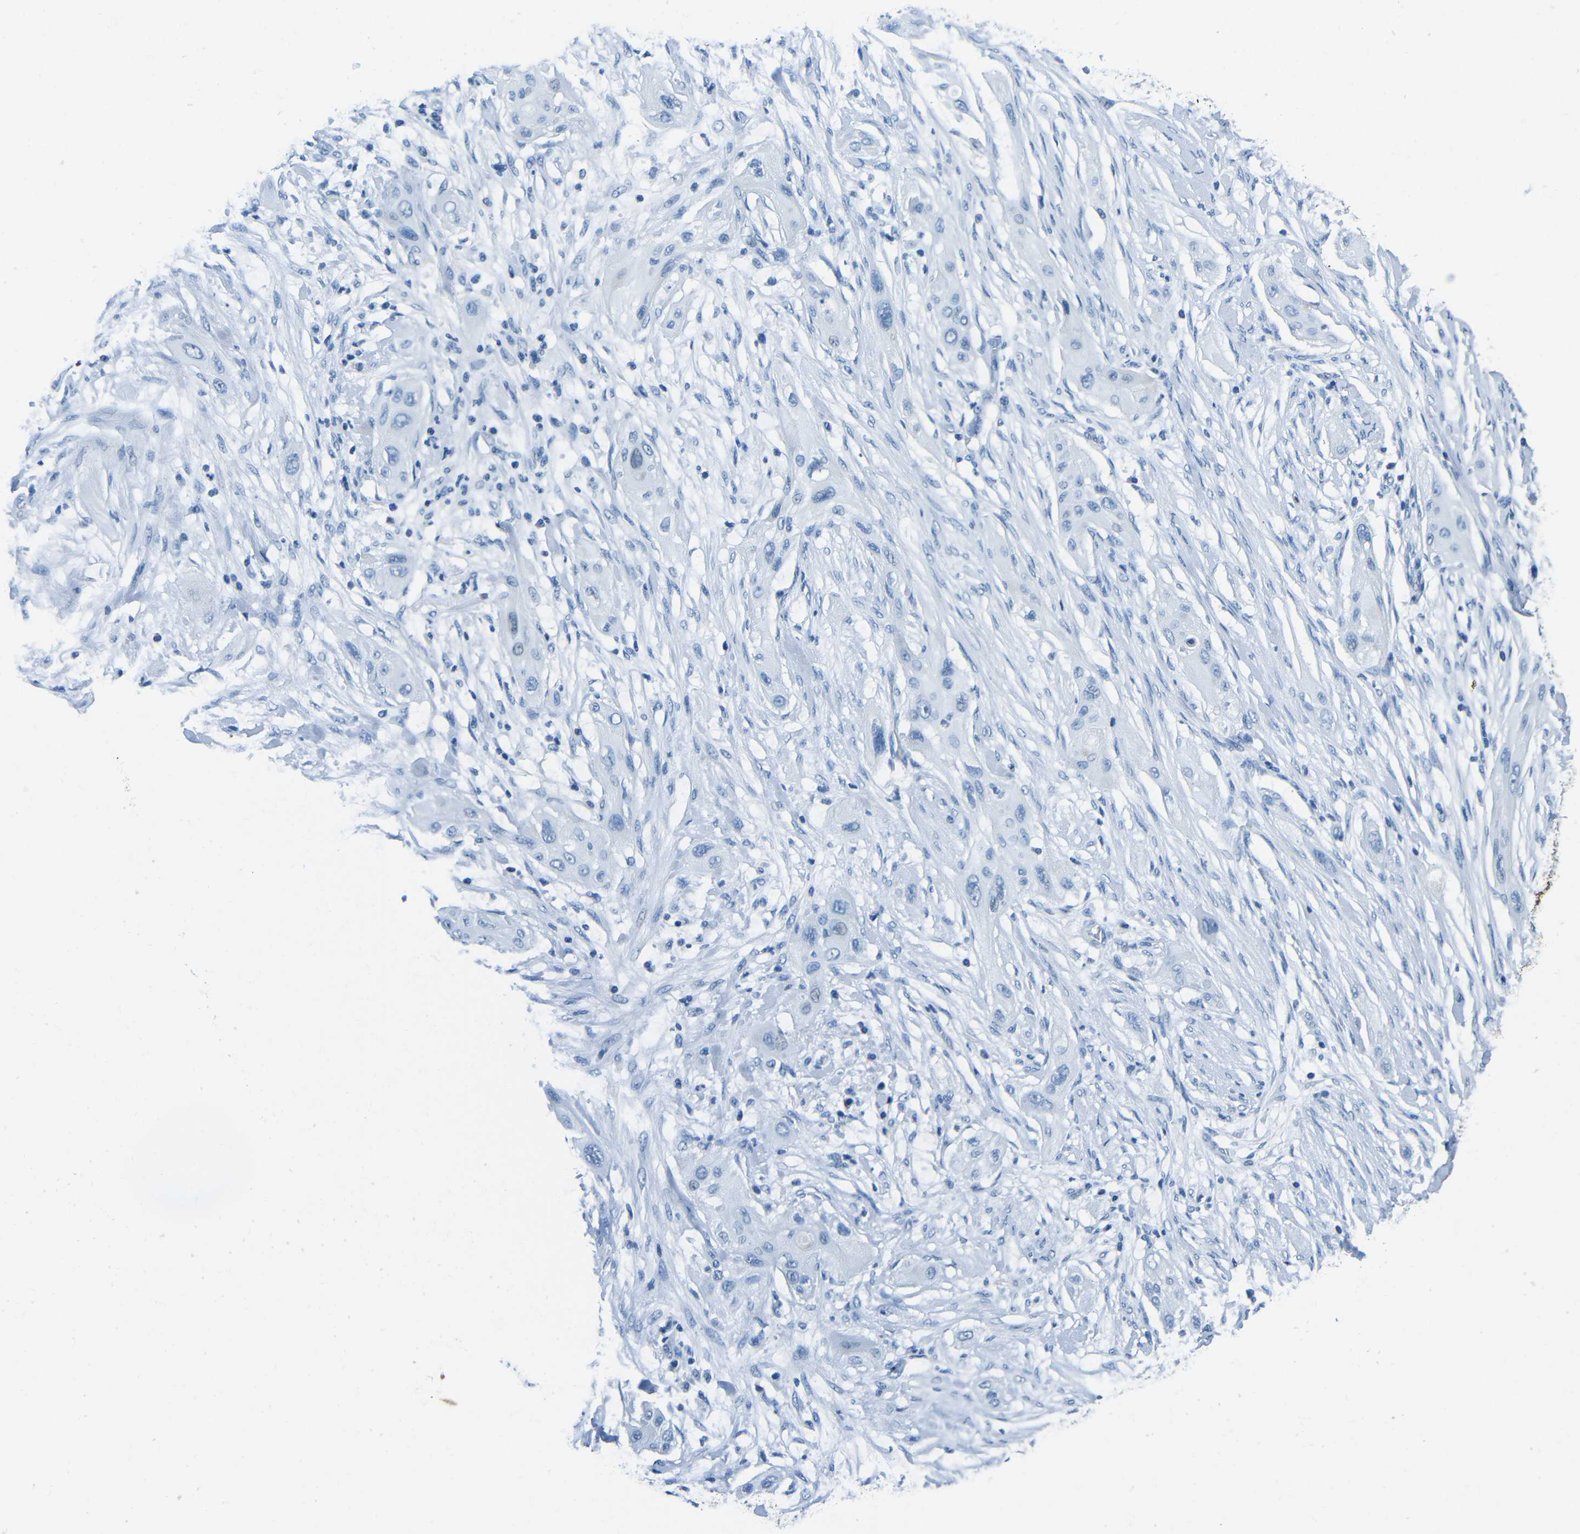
{"staining": {"intensity": "negative", "quantity": "none", "location": "none"}, "tissue": "lung cancer", "cell_type": "Tumor cells", "image_type": "cancer", "snomed": [{"axis": "morphology", "description": "Squamous cell carcinoma, NOS"}, {"axis": "topography", "description": "Lung"}], "caption": "A high-resolution micrograph shows immunohistochemistry (IHC) staining of lung cancer (squamous cell carcinoma), which demonstrates no significant expression in tumor cells.", "gene": "FBN2", "patient": {"sex": "female", "age": 47}}